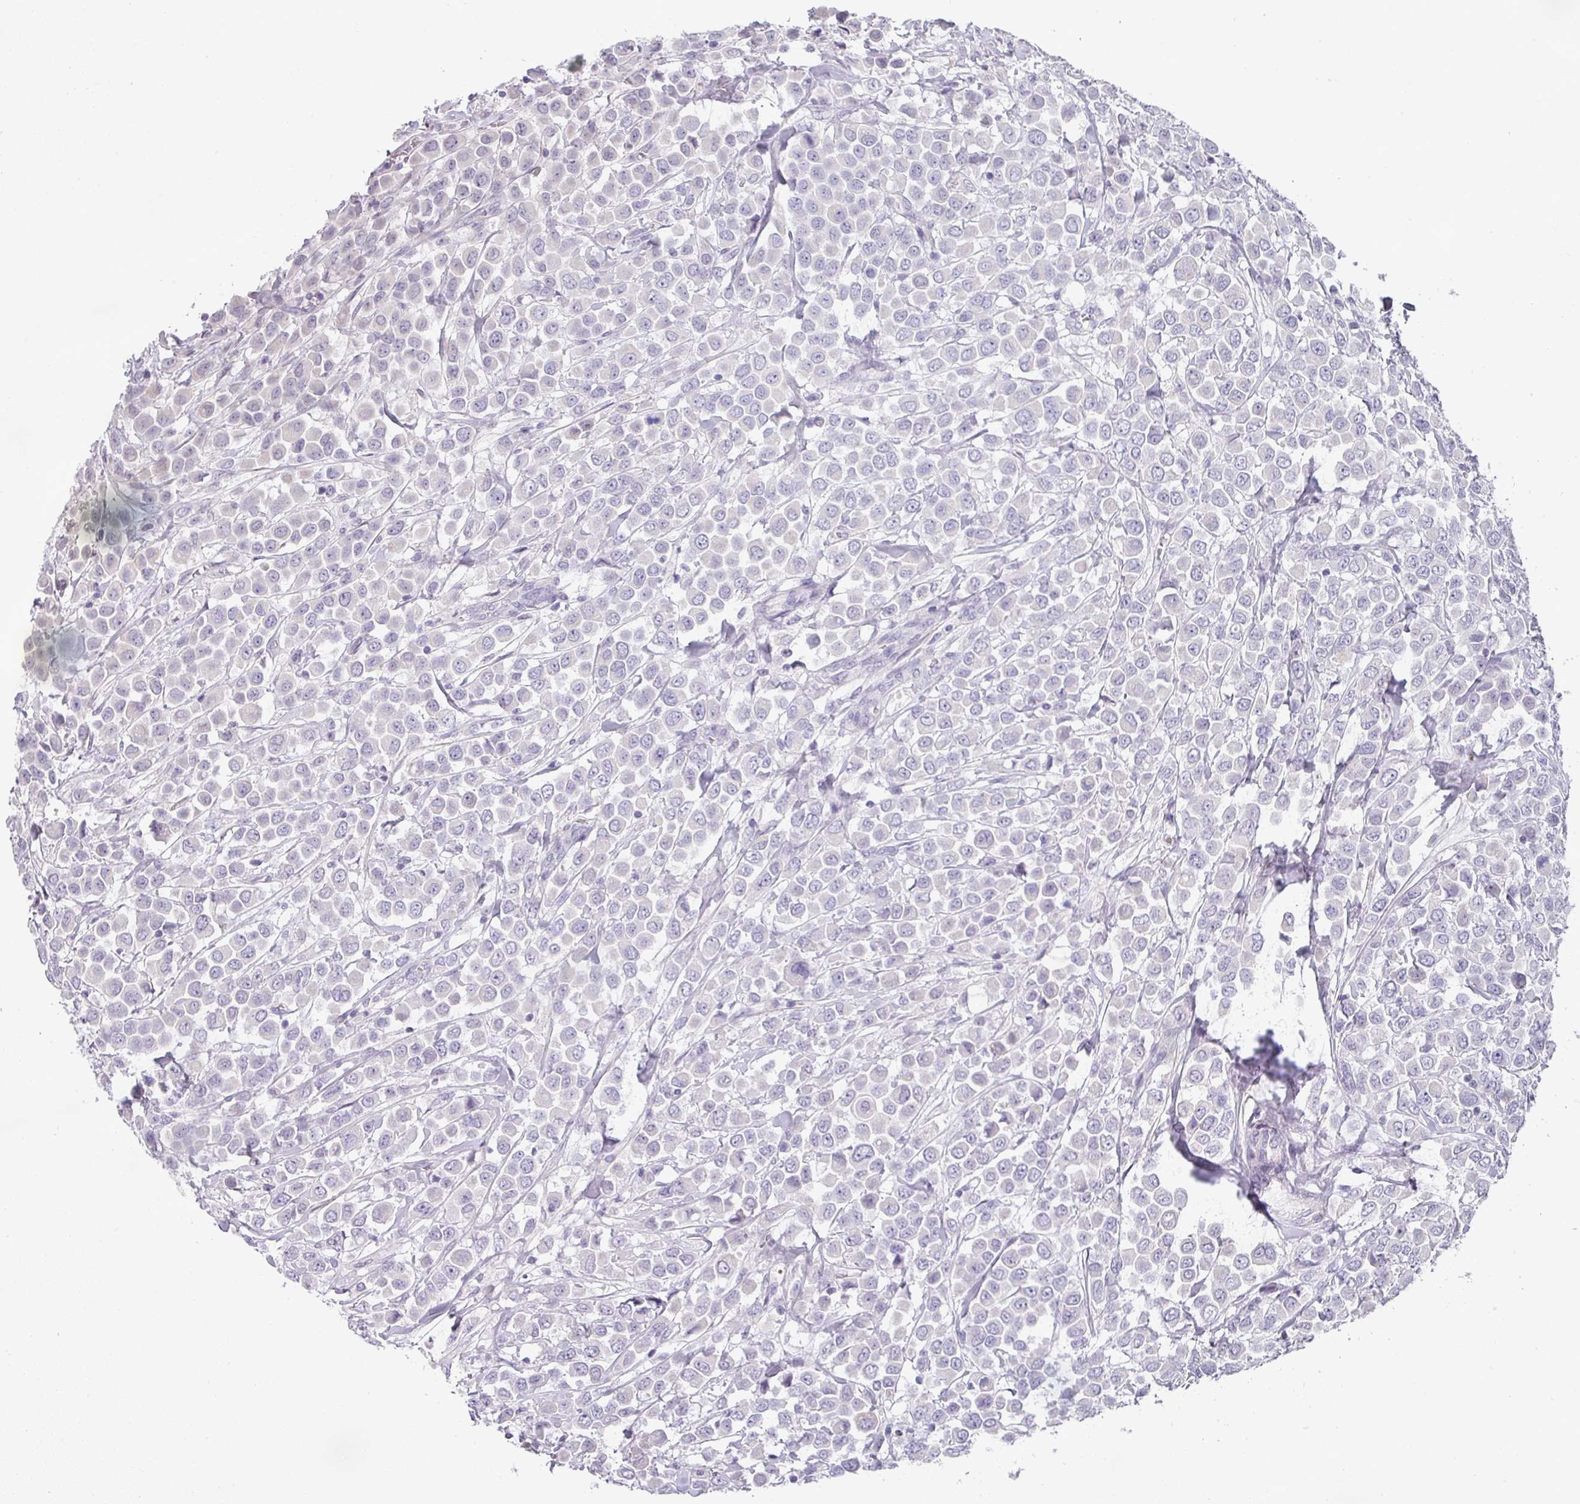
{"staining": {"intensity": "negative", "quantity": "none", "location": "none"}, "tissue": "breast cancer", "cell_type": "Tumor cells", "image_type": "cancer", "snomed": [{"axis": "morphology", "description": "Duct carcinoma"}, {"axis": "topography", "description": "Breast"}], "caption": "The image exhibits no significant expression in tumor cells of breast cancer (intraductal carcinoma). (DAB immunohistochemistry (IHC) with hematoxylin counter stain).", "gene": "BTLA", "patient": {"sex": "female", "age": 61}}